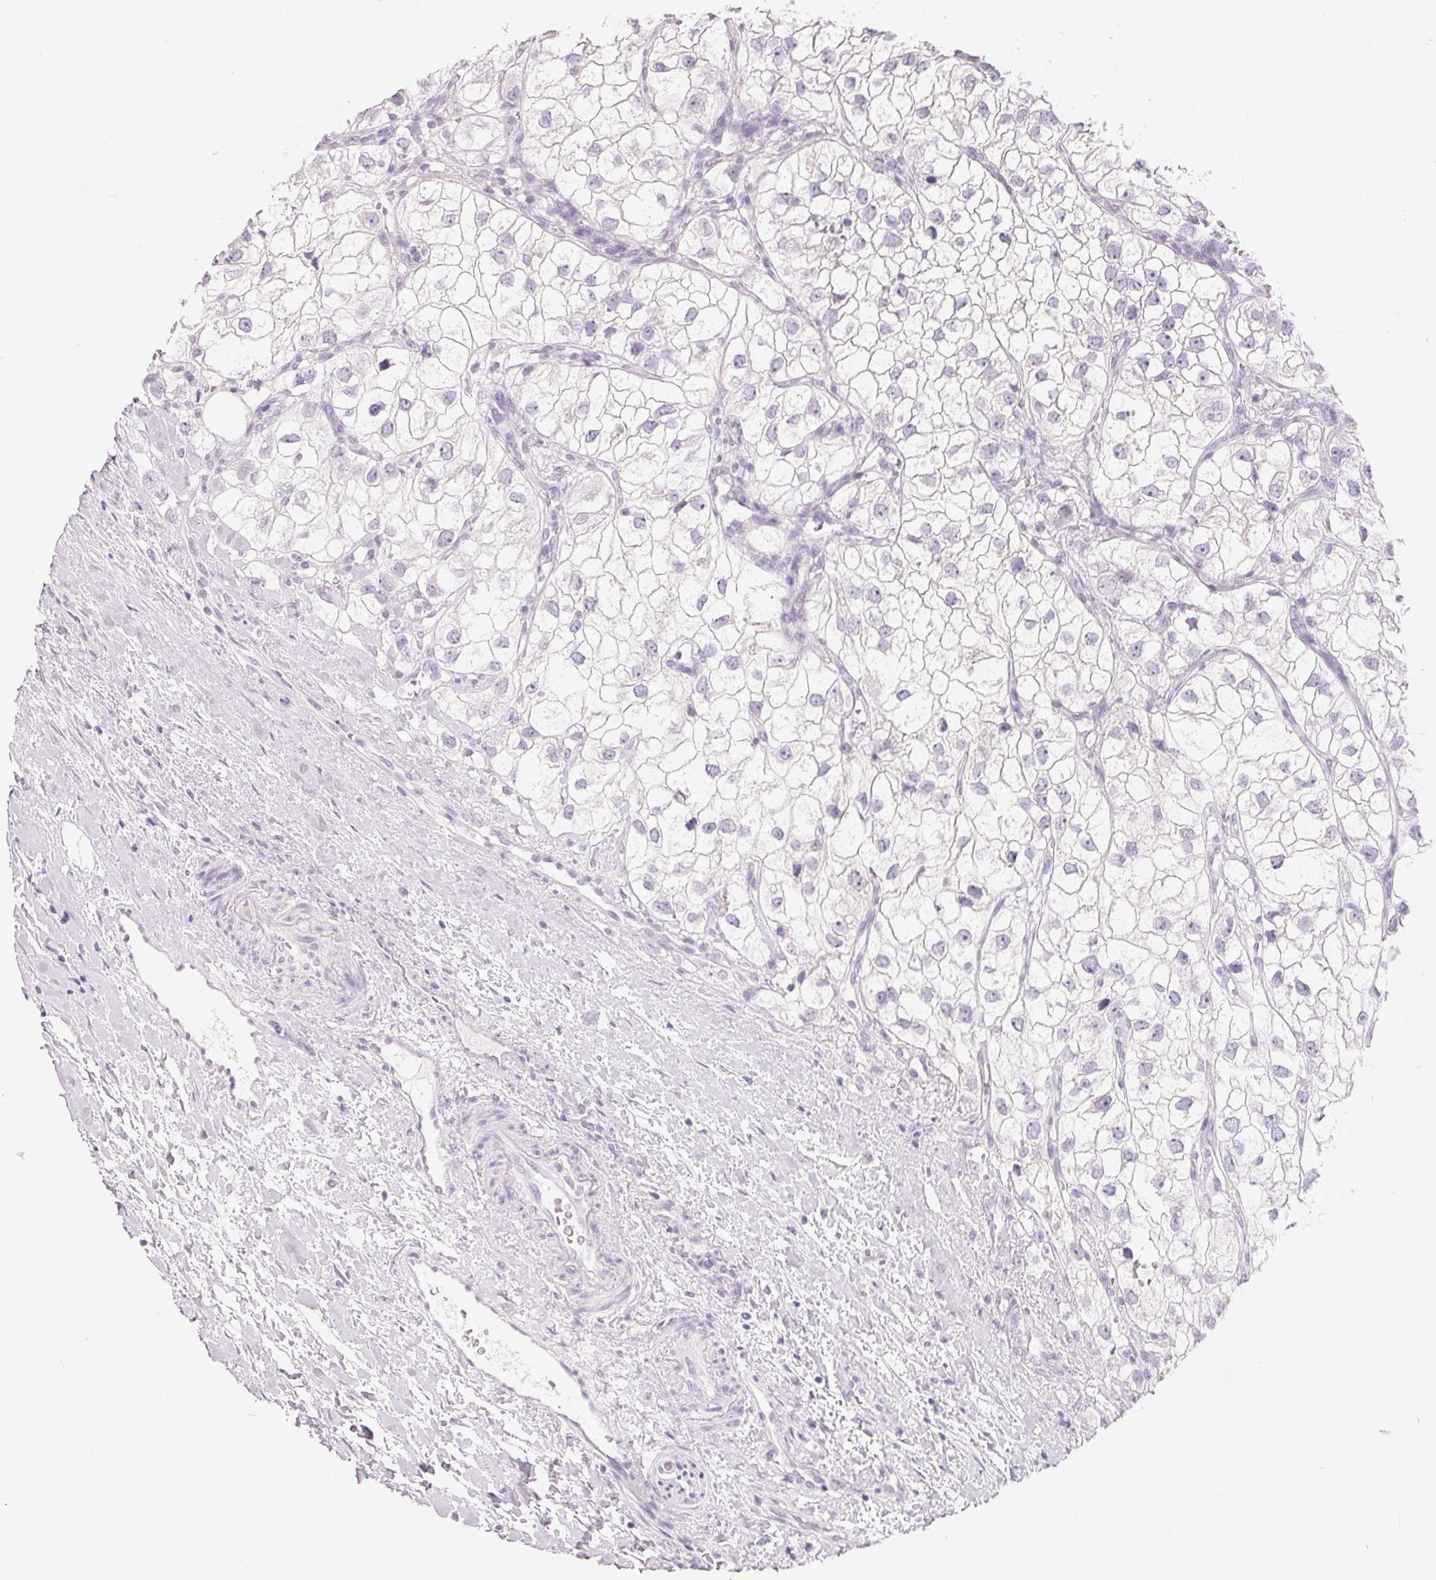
{"staining": {"intensity": "negative", "quantity": "none", "location": "none"}, "tissue": "renal cancer", "cell_type": "Tumor cells", "image_type": "cancer", "snomed": [{"axis": "morphology", "description": "Adenocarcinoma, NOS"}, {"axis": "topography", "description": "Kidney"}], "caption": "DAB (3,3'-diaminobenzidine) immunohistochemical staining of human renal cancer (adenocarcinoma) demonstrates no significant staining in tumor cells.", "gene": "SPACA5B", "patient": {"sex": "male", "age": 59}}